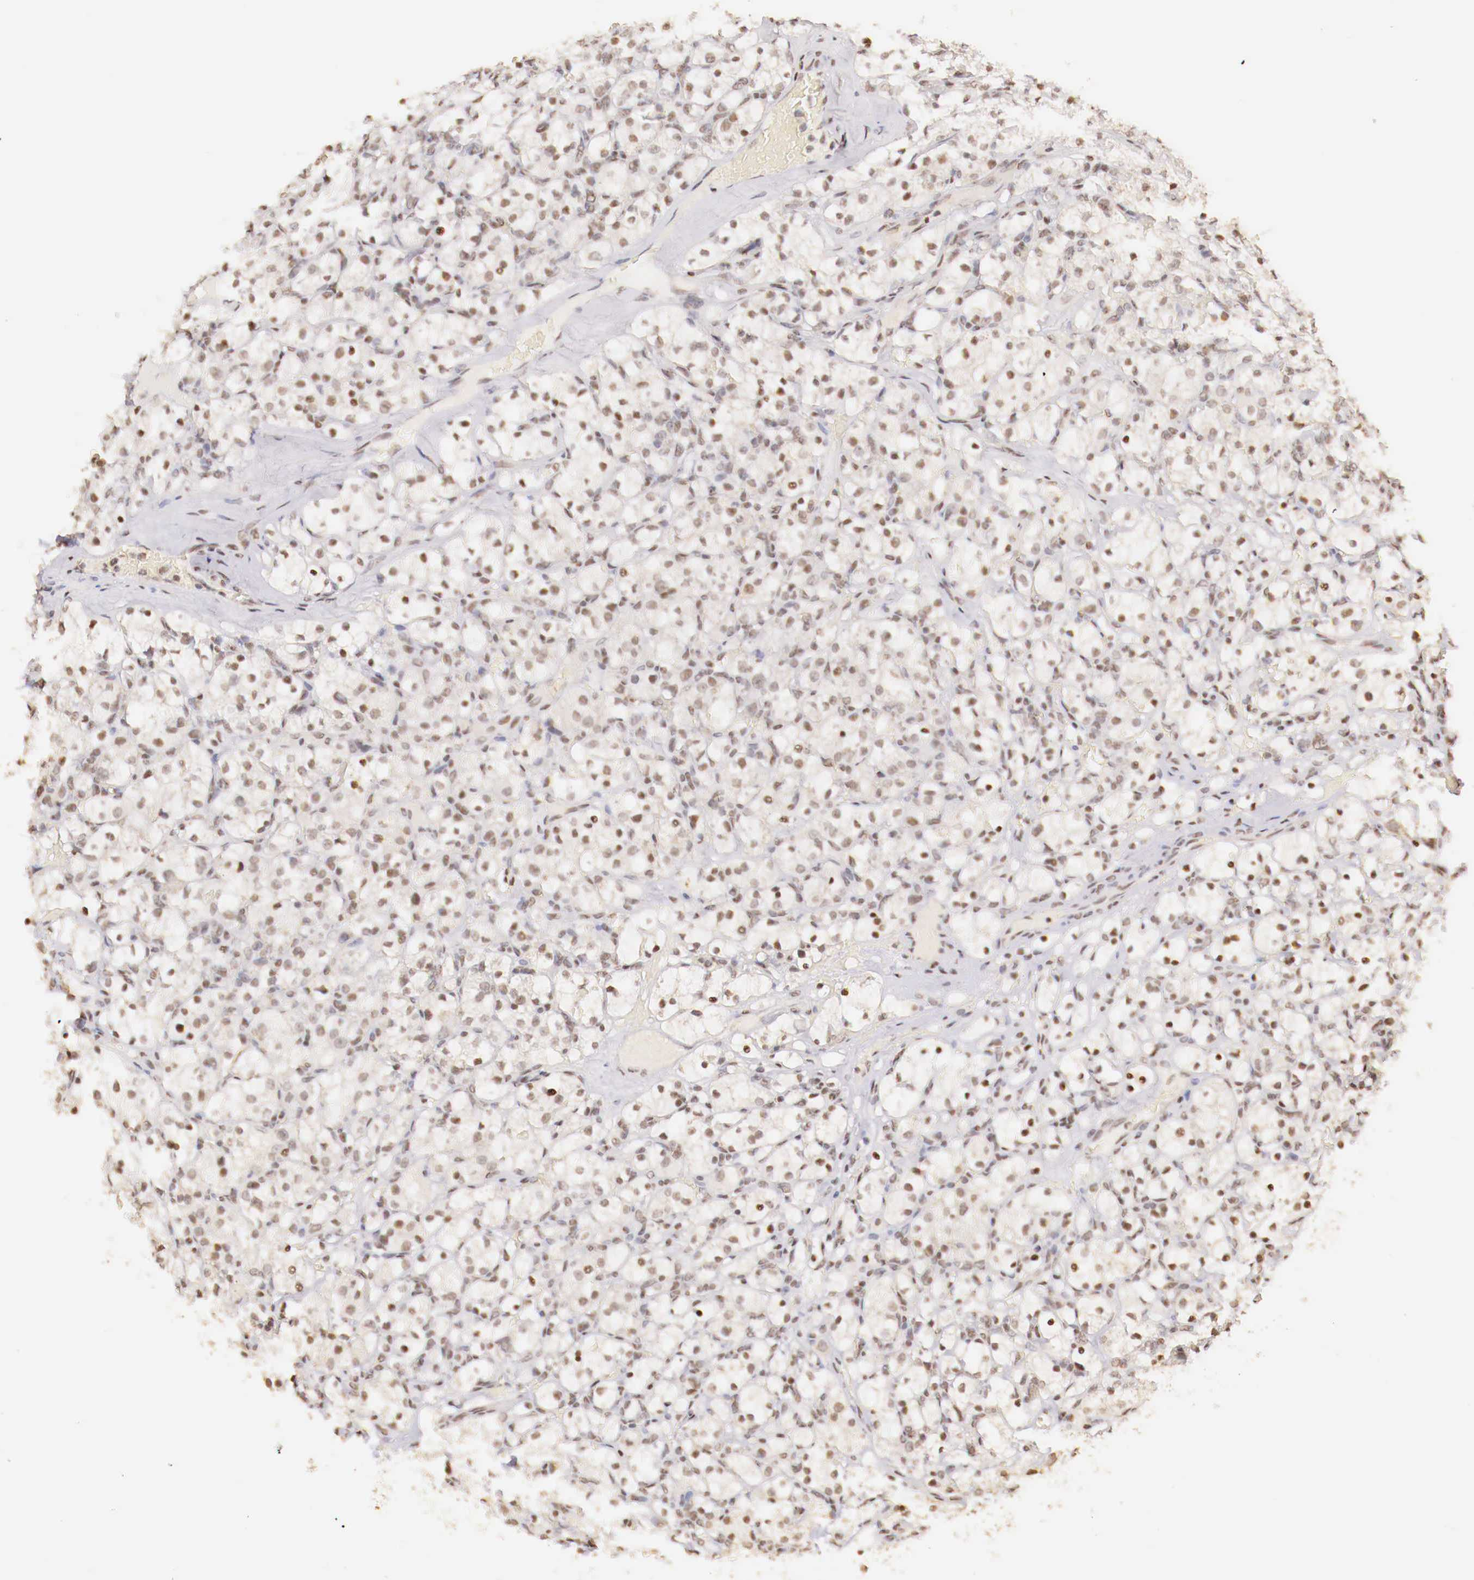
{"staining": {"intensity": "weak", "quantity": "<25%", "location": "nuclear"}, "tissue": "renal cancer", "cell_type": "Tumor cells", "image_type": "cancer", "snomed": [{"axis": "morphology", "description": "Adenocarcinoma, NOS"}, {"axis": "topography", "description": "Kidney"}], "caption": "The micrograph displays no significant staining in tumor cells of adenocarcinoma (renal).", "gene": "SP1", "patient": {"sex": "female", "age": 83}}